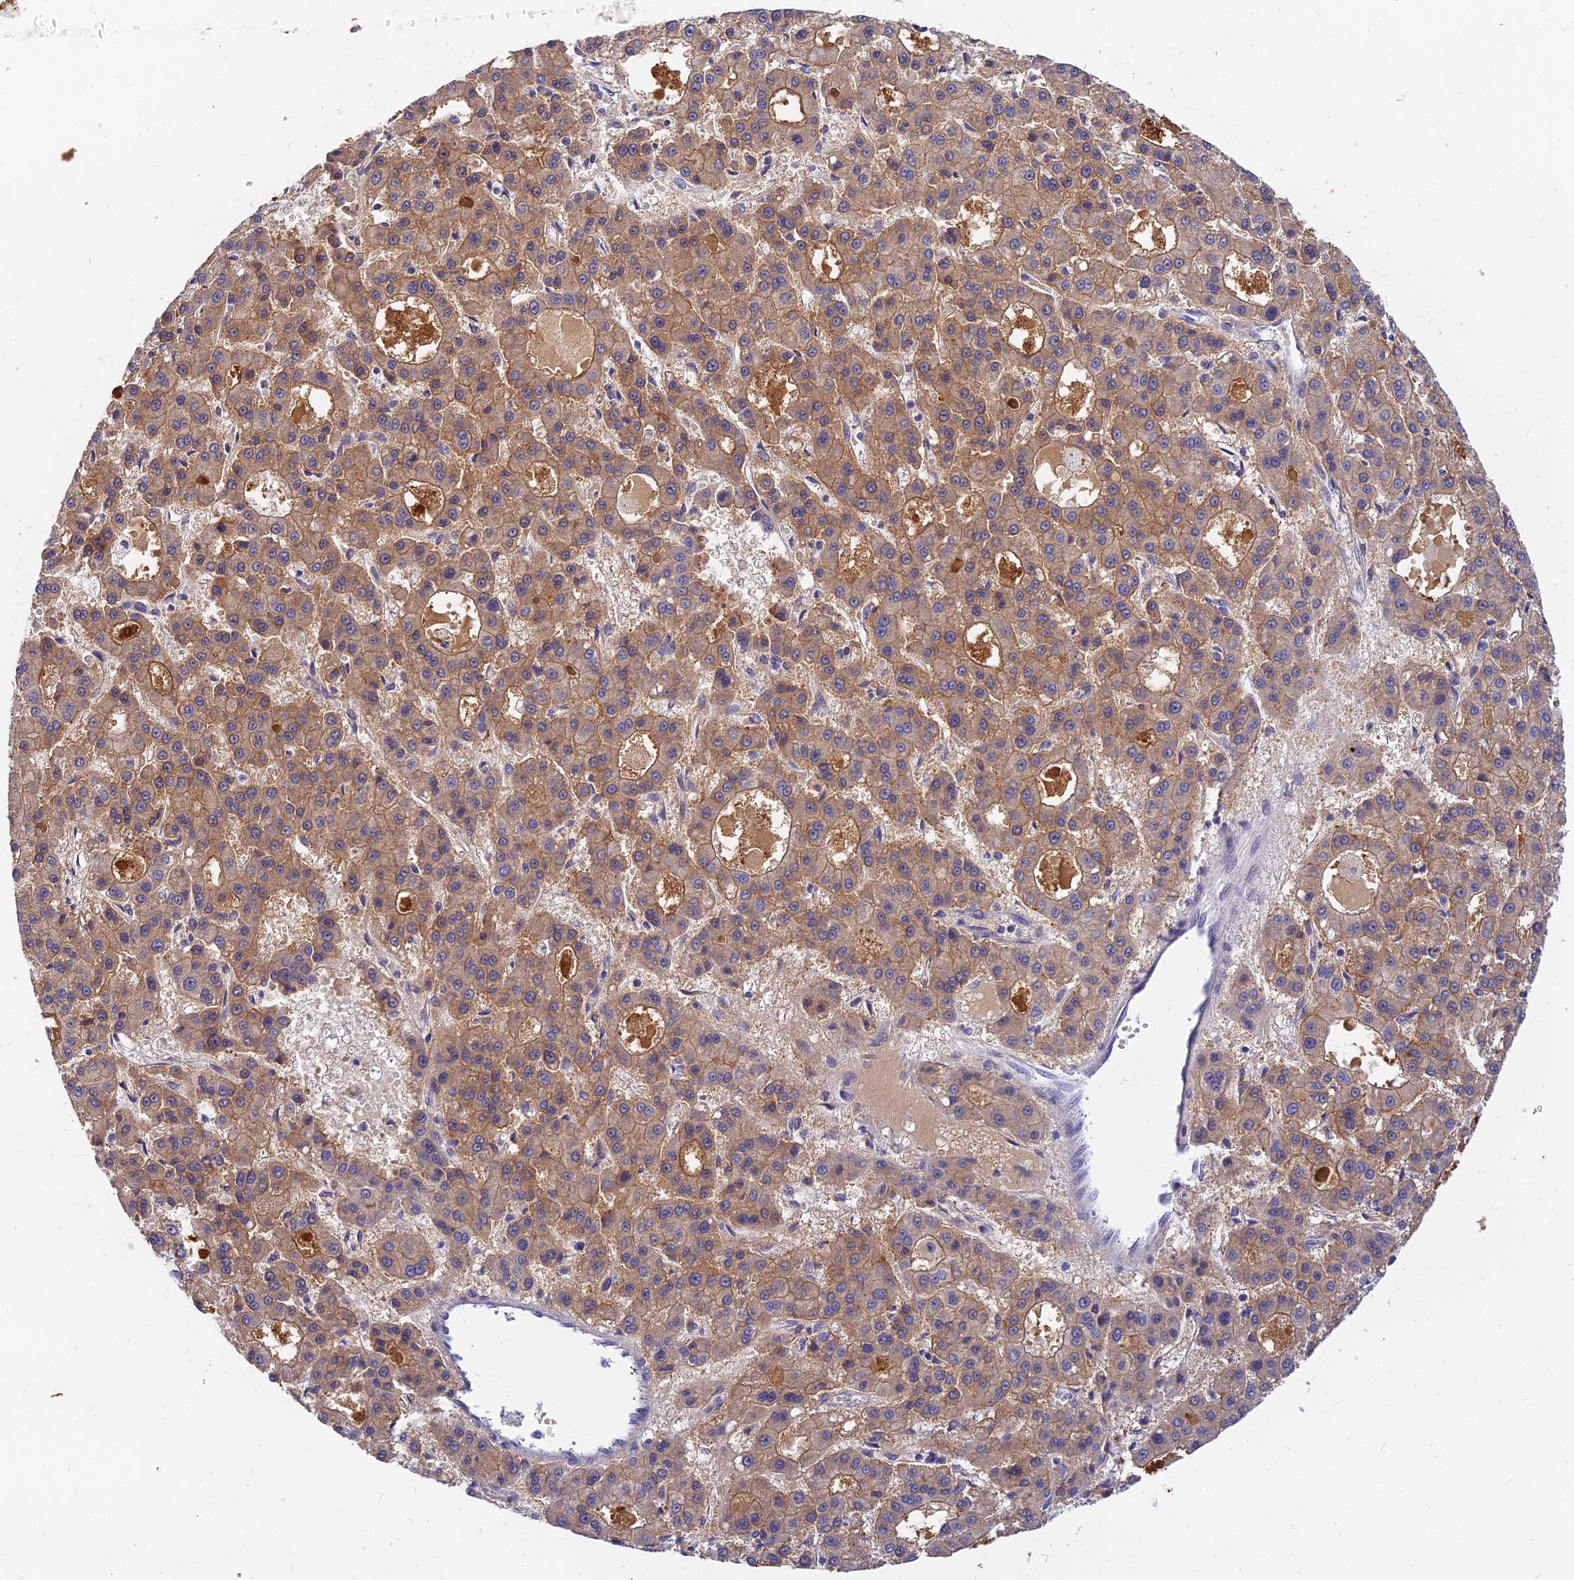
{"staining": {"intensity": "moderate", "quantity": ">75%", "location": "cytoplasmic/membranous"}, "tissue": "liver cancer", "cell_type": "Tumor cells", "image_type": "cancer", "snomed": [{"axis": "morphology", "description": "Carcinoma, Hepatocellular, NOS"}, {"axis": "topography", "description": "Liver"}], "caption": "Tumor cells exhibit medium levels of moderate cytoplasmic/membranous expression in approximately >75% of cells in liver cancer.", "gene": "ANKS4B", "patient": {"sex": "male", "age": 70}}